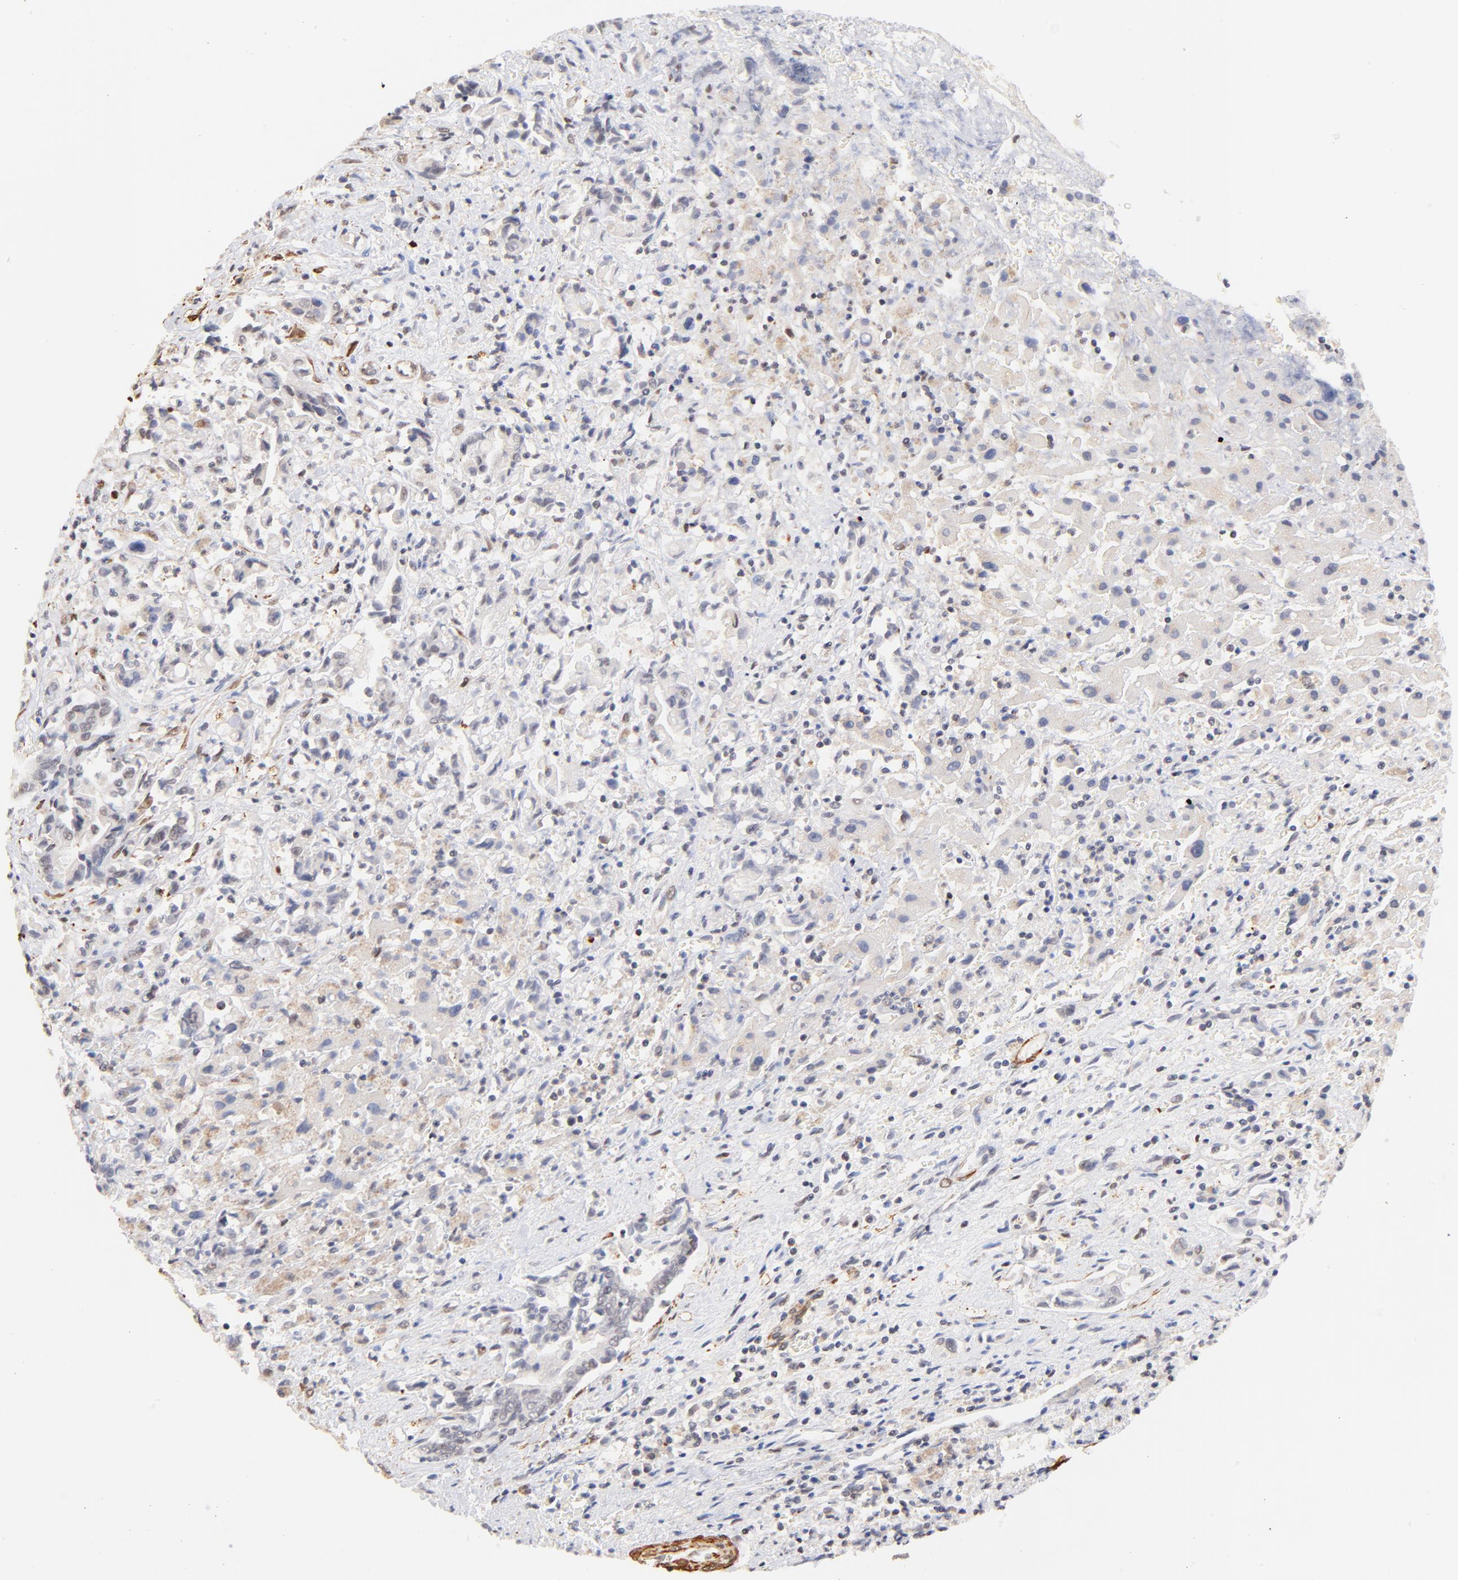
{"staining": {"intensity": "weak", "quantity": "<25%", "location": "nuclear"}, "tissue": "liver cancer", "cell_type": "Tumor cells", "image_type": "cancer", "snomed": [{"axis": "morphology", "description": "Cholangiocarcinoma"}, {"axis": "topography", "description": "Liver"}], "caption": "This is an IHC histopathology image of liver cancer. There is no staining in tumor cells.", "gene": "ZFP92", "patient": {"sex": "male", "age": 57}}